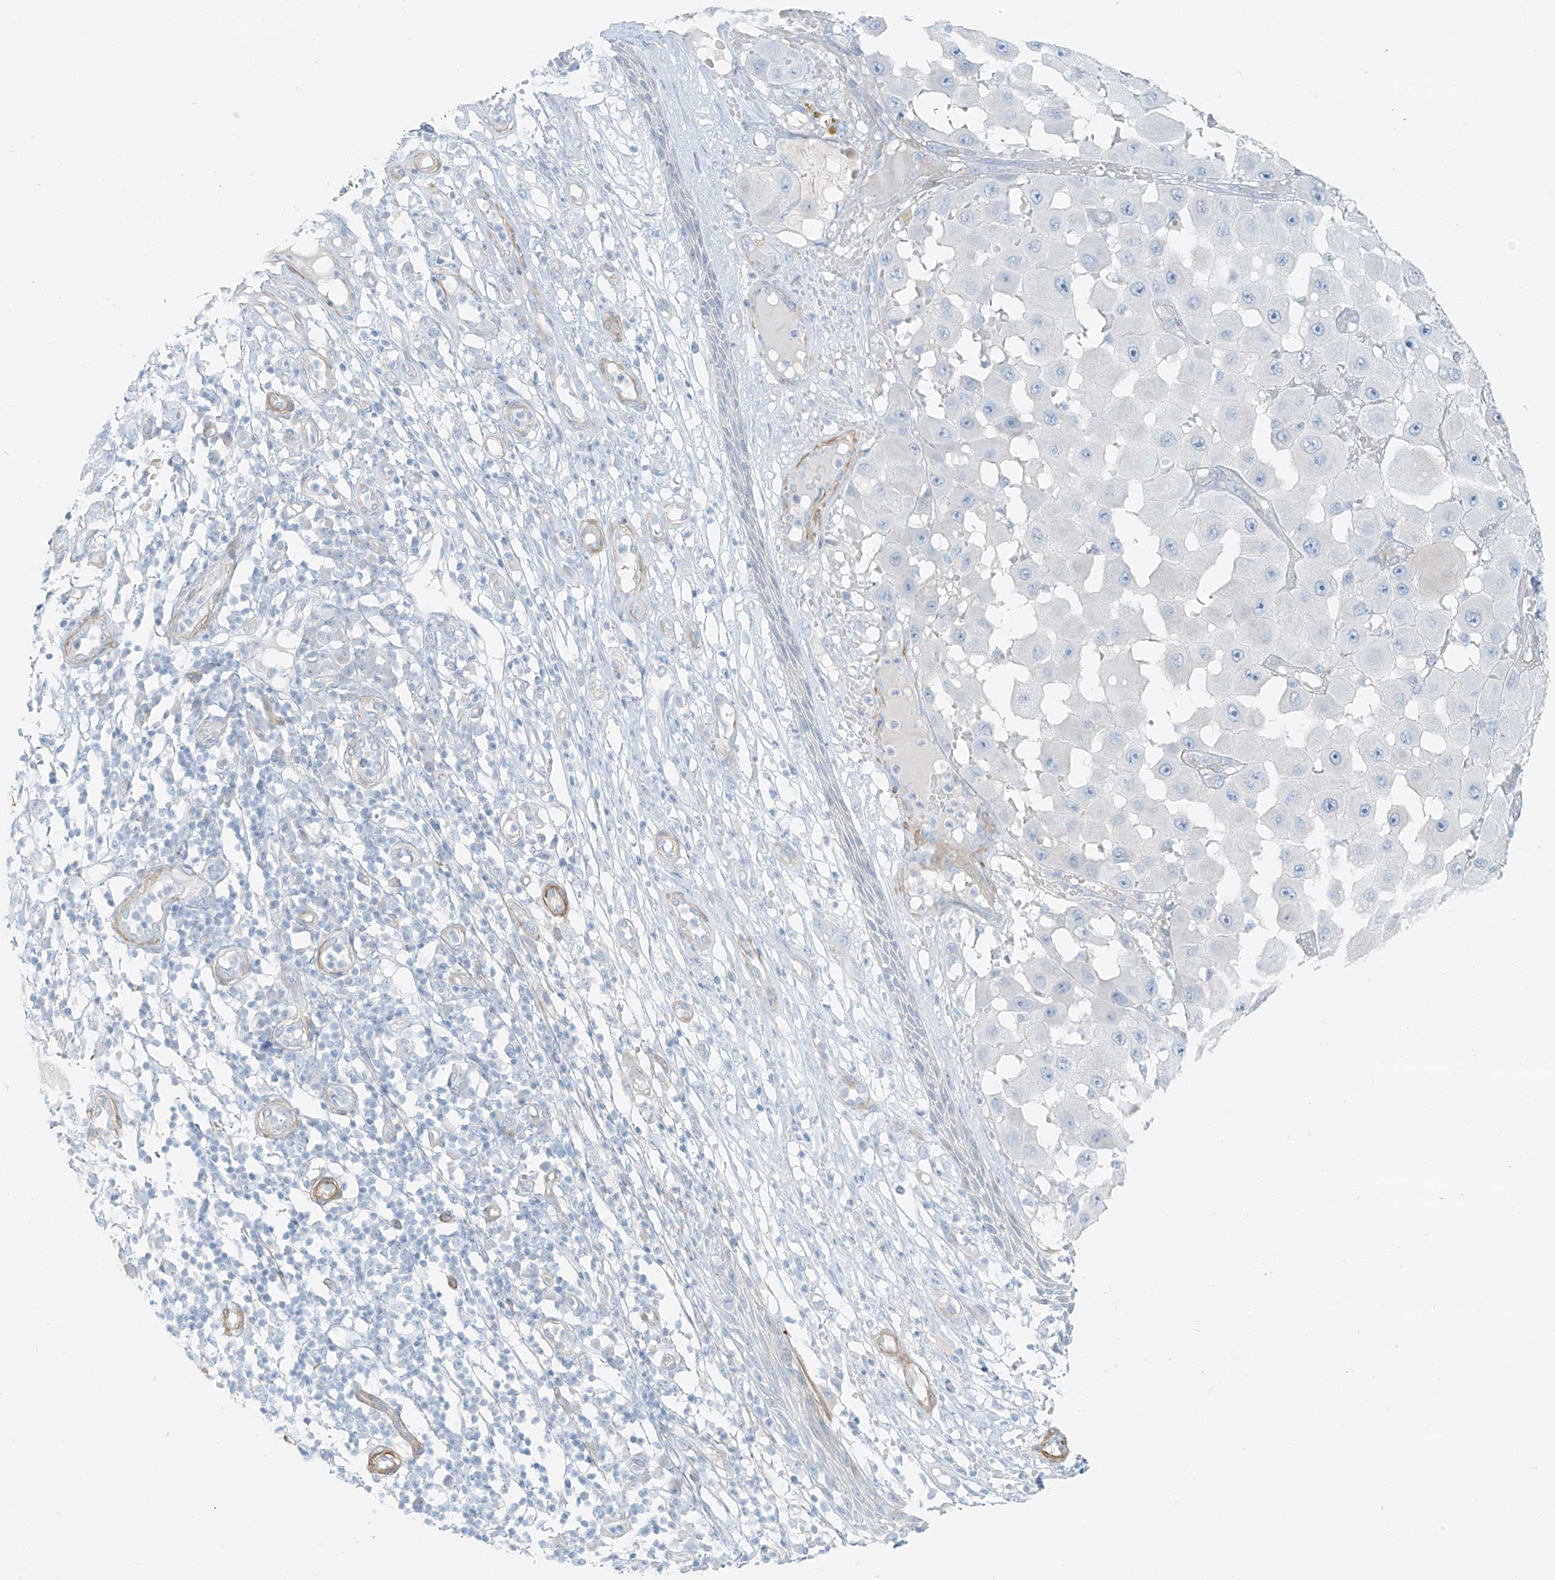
{"staining": {"intensity": "negative", "quantity": "none", "location": "none"}, "tissue": "melanoma", "cell_type": "Tumor cells", "image_type": "cancer", "snomed": [{"axis": "morphology", "description": "Malignant melanoma, NOS"}, {"axis": "topography", "description": "Skin"}], "caption": "This is a histopathology image of immunohistochemistry staining of melanoma, which shows no expression in tumor cells. (Immunohistochemistry, brightfield microscopy, high magnification).", "gene": "SMCP", "patient": {"sex": "female", "age": 81}}